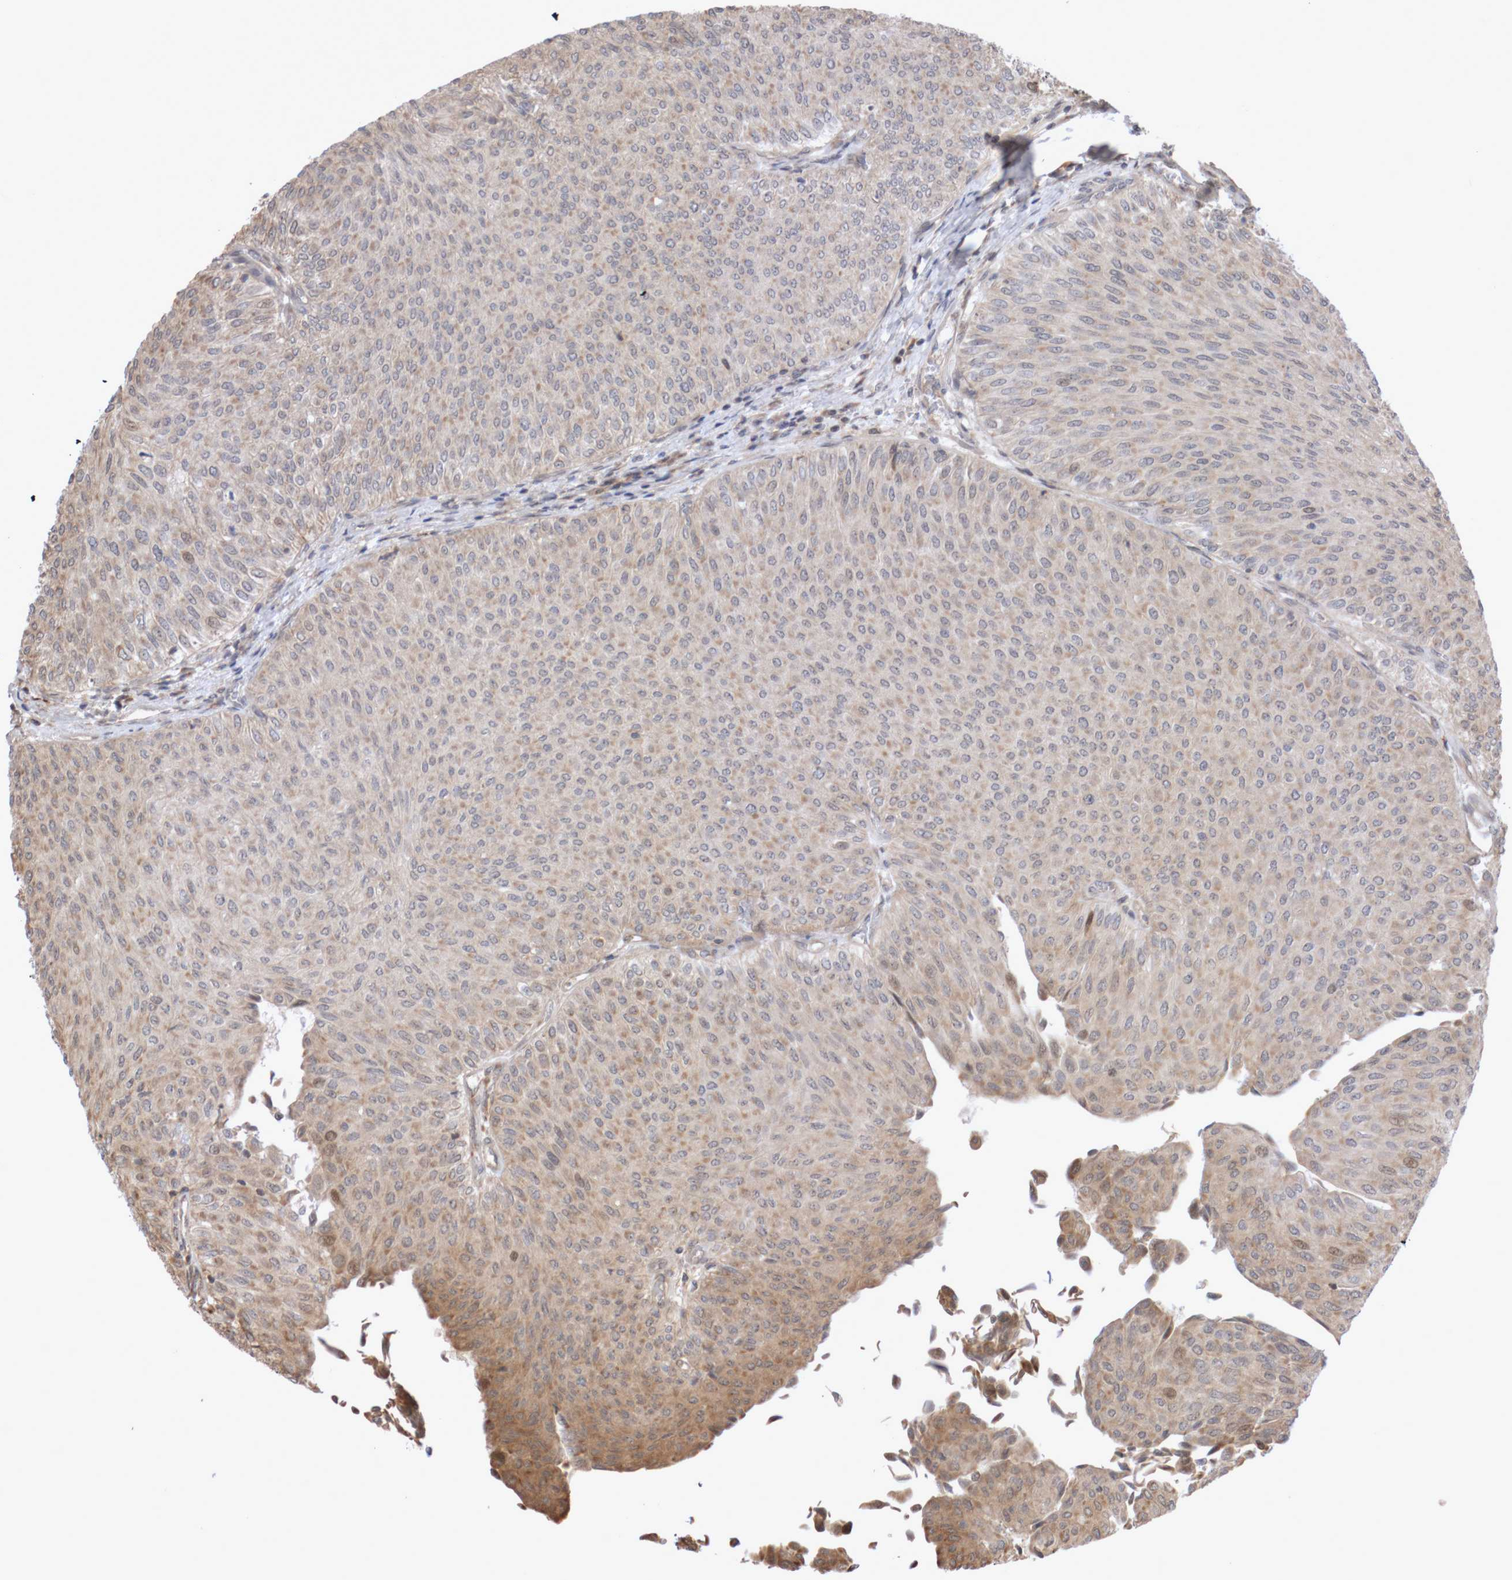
{"staining": {"intensity": "weak", "quantity": "25%-75%", "location": "cytoplasmic/membranous,nuclear"}, "tissue": "urothelial cancer", "cell_type": "Tumor cells", "image_type": "cancer", "snomed": [{"axis": "morphology", "description": "Urothelial carcinoma, Low grade"}, {"axis": "topography", "description": "Urinary bladder"}], "caption": "Weak cytoplasmic/membranous and nuclear positivity for a protein is identified in approximately 25%-75% of tumor cells of low-grade urothelial carcinoma using IHC.", "gene": "DPH7", "patient": {"sex": "male", "age": 78}}